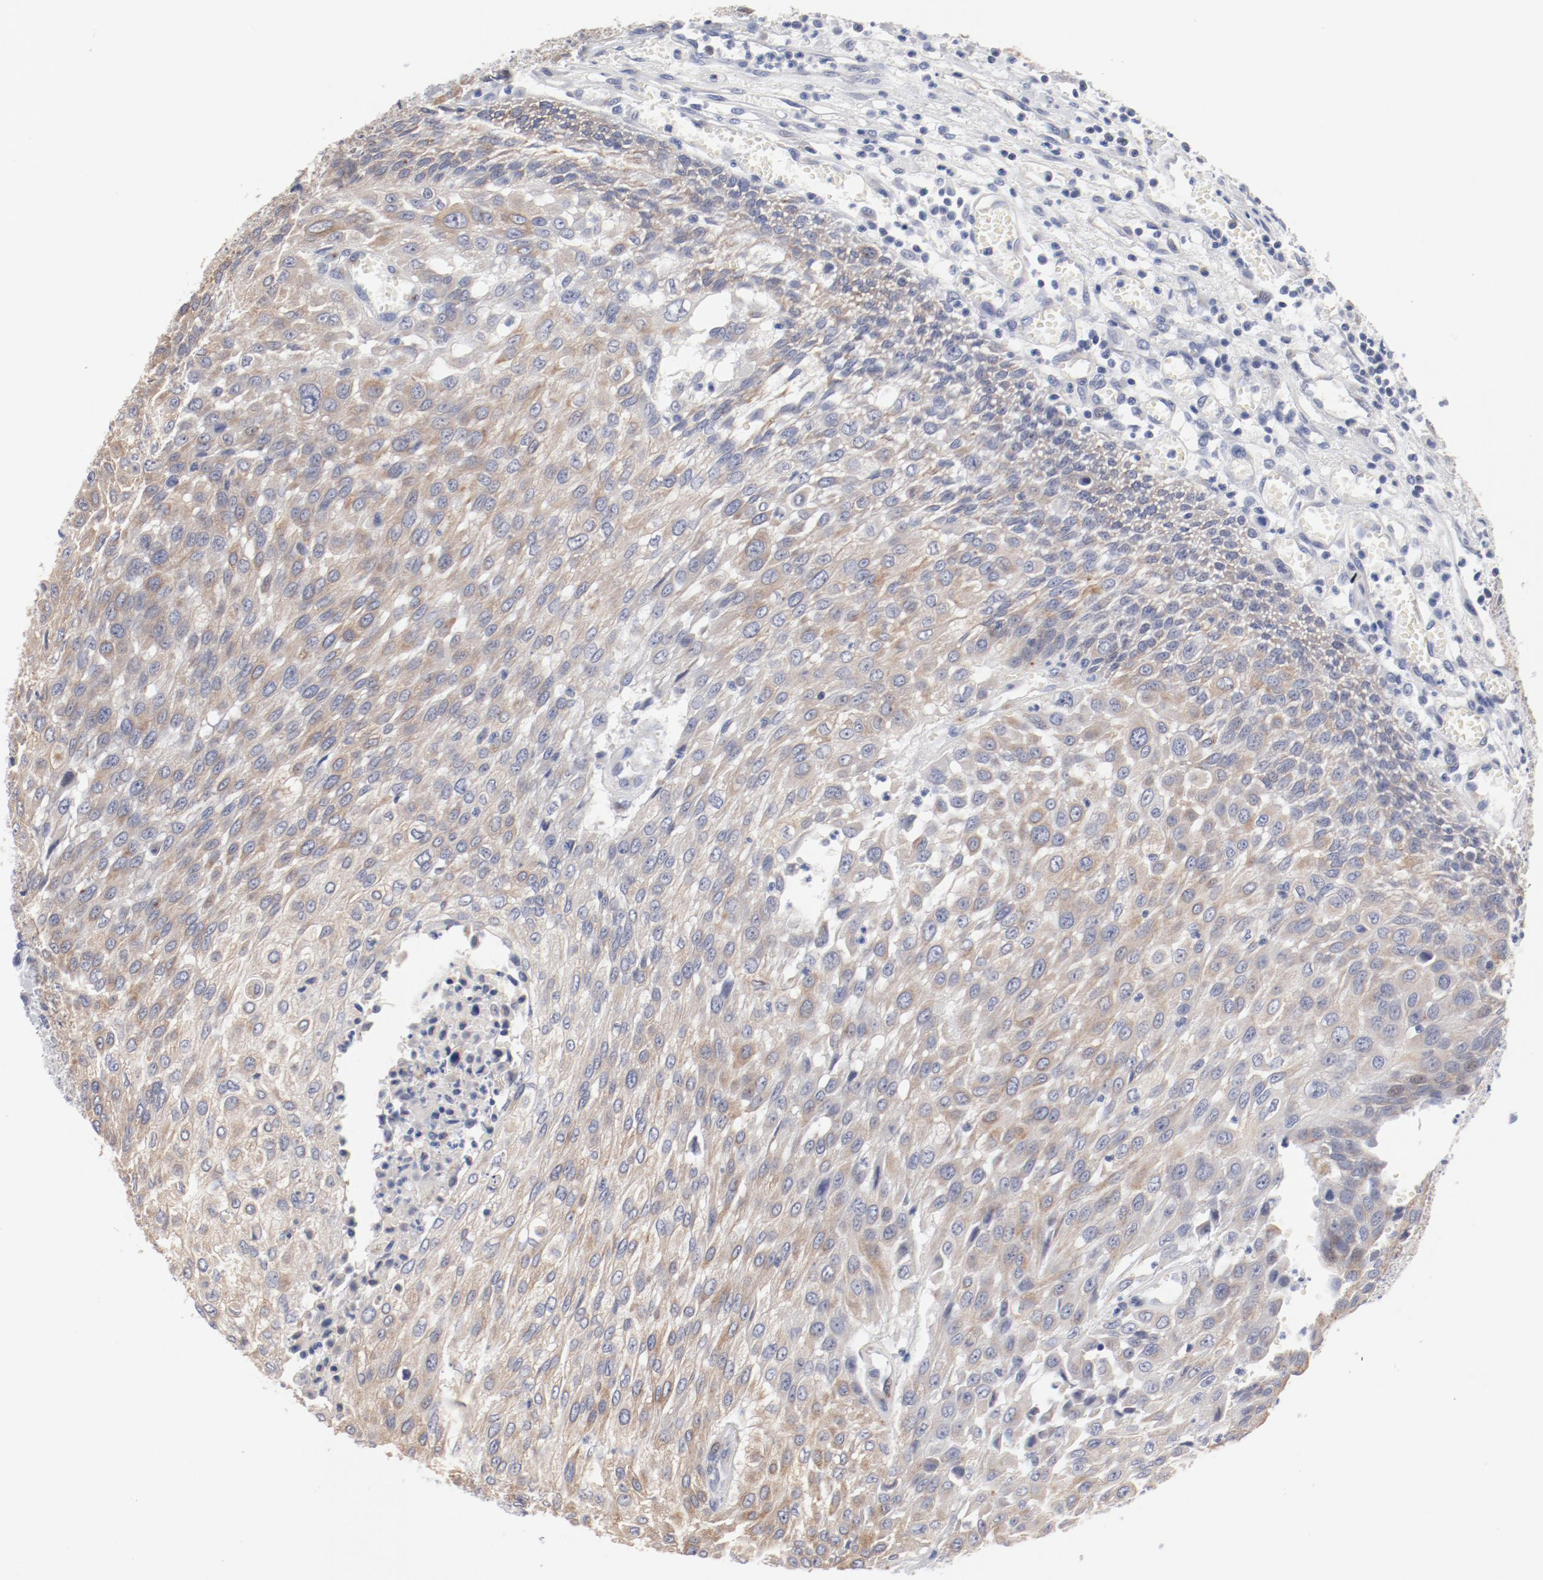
{"staining": {"intensity": "weak", "quantity": ">75%", "location": "cytoplasmic/membranous"}, "tissue": "urothelial cancer", "cell_type": "Tumor cells", "image_type": "cancer", "snomed": [{"axis": "morphology", "description": "Urothelial carcinoma, High grade"}, {"axis": "topography", "description": "Urinary bladder"}], "caption": "Tumor cells exhibit weak cytoplasmic/membranous staining in approximately >75% of cells in urothelial cancer. (DAB IHC, brown staining for protein, blue staining for nuclei).", "gene": "GPR143", "patient": {"sex": "male", "age": 57}}